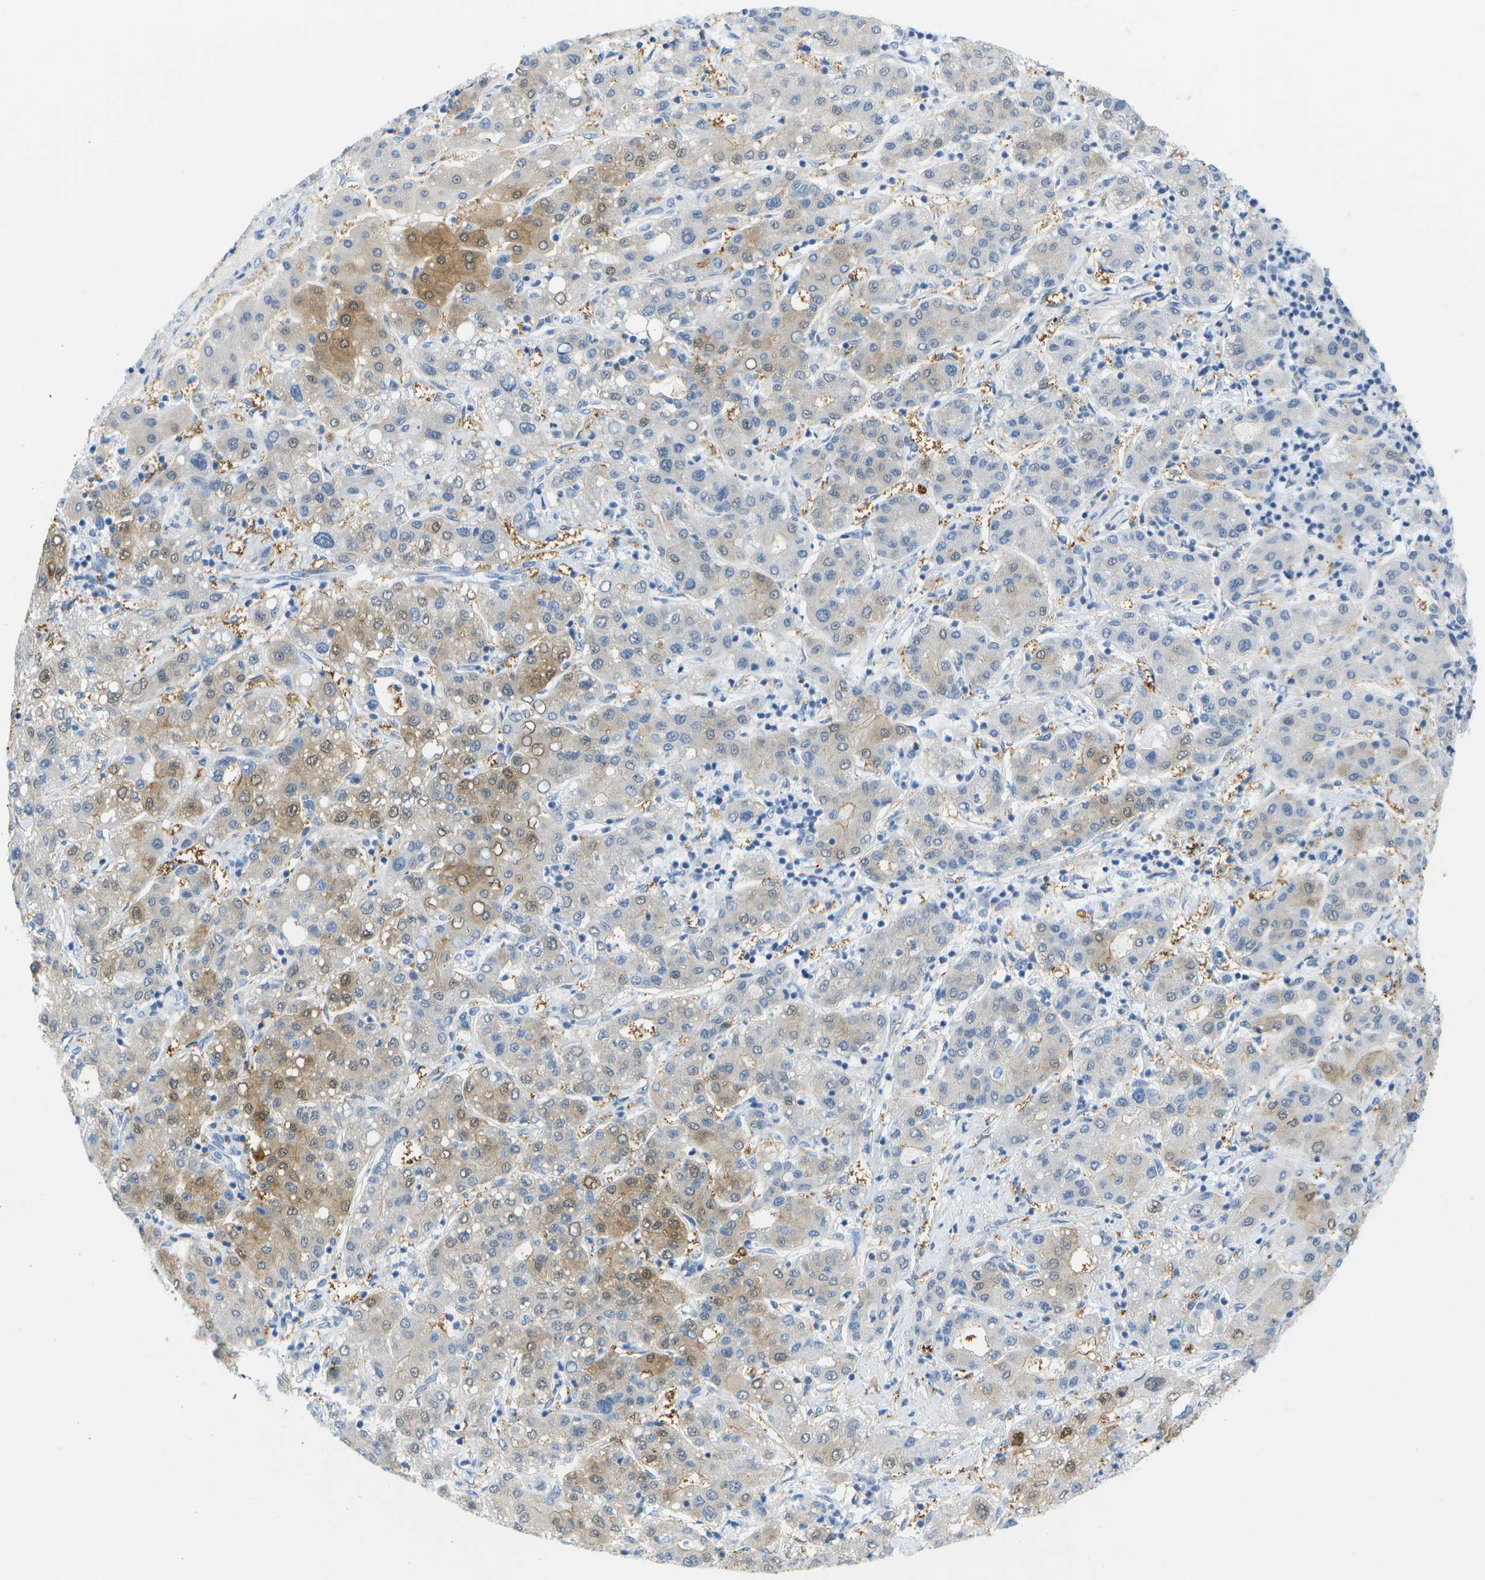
{"staining": {"intensity": "weak", "quantity": "<25%", "location": "cytoplasmic/membranous,nuclear"}, "tissue": "liver cancer", "cell_type": "Tumor cells", "image_type": "cancer", "snomed": [{"axis": "morphology", "description": "Carcinoma, Hepatocellular, NOS"}, {"axis": "topography", "description": "Liver"}], "caption": "Liver cancer was stained to show a protein in brown. There is no significant staining in tumor cells.", "gene": "CUL9", "patient": {"sex": "male", "age": 65}}